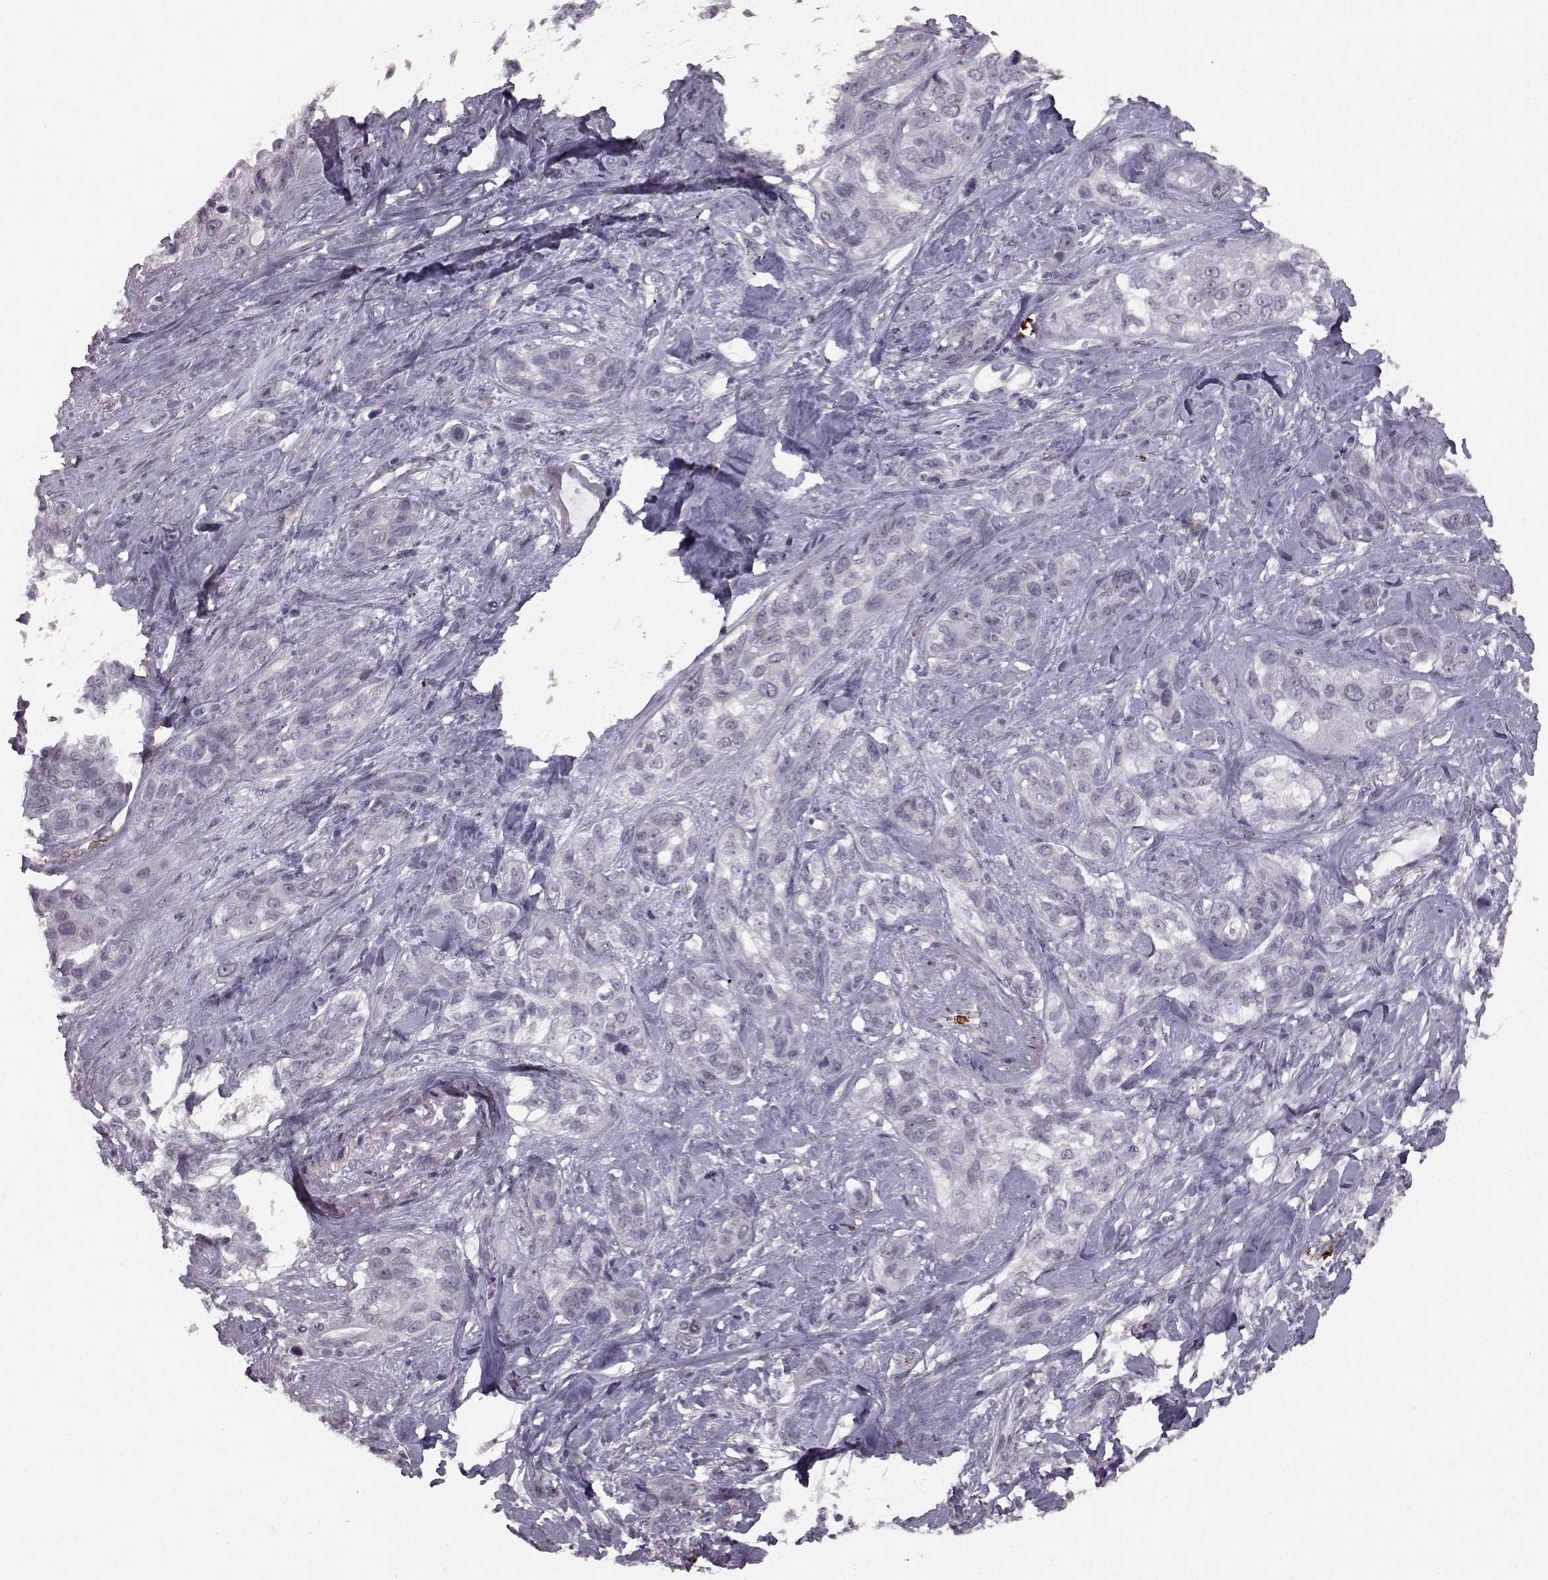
{"staining": {"intensity": "negative", "quantity": "none", "location": "none"}, "tissue": "lung cancer", "cell_type": "Tumor cells", "image_type": "cancer", "snomed": [{"axis": "morphology", "description": "Squamous cell carcinoma, NOS"}, {"axis": "topography", "description": "Lung"}], "caption": "Immunohistochemical staining of squamous cell carcinoma (lung) demonstrates no significant positivity in tumor cells.", "gene": "PROP1", "patient": {"sex": "female", "age": 70}}